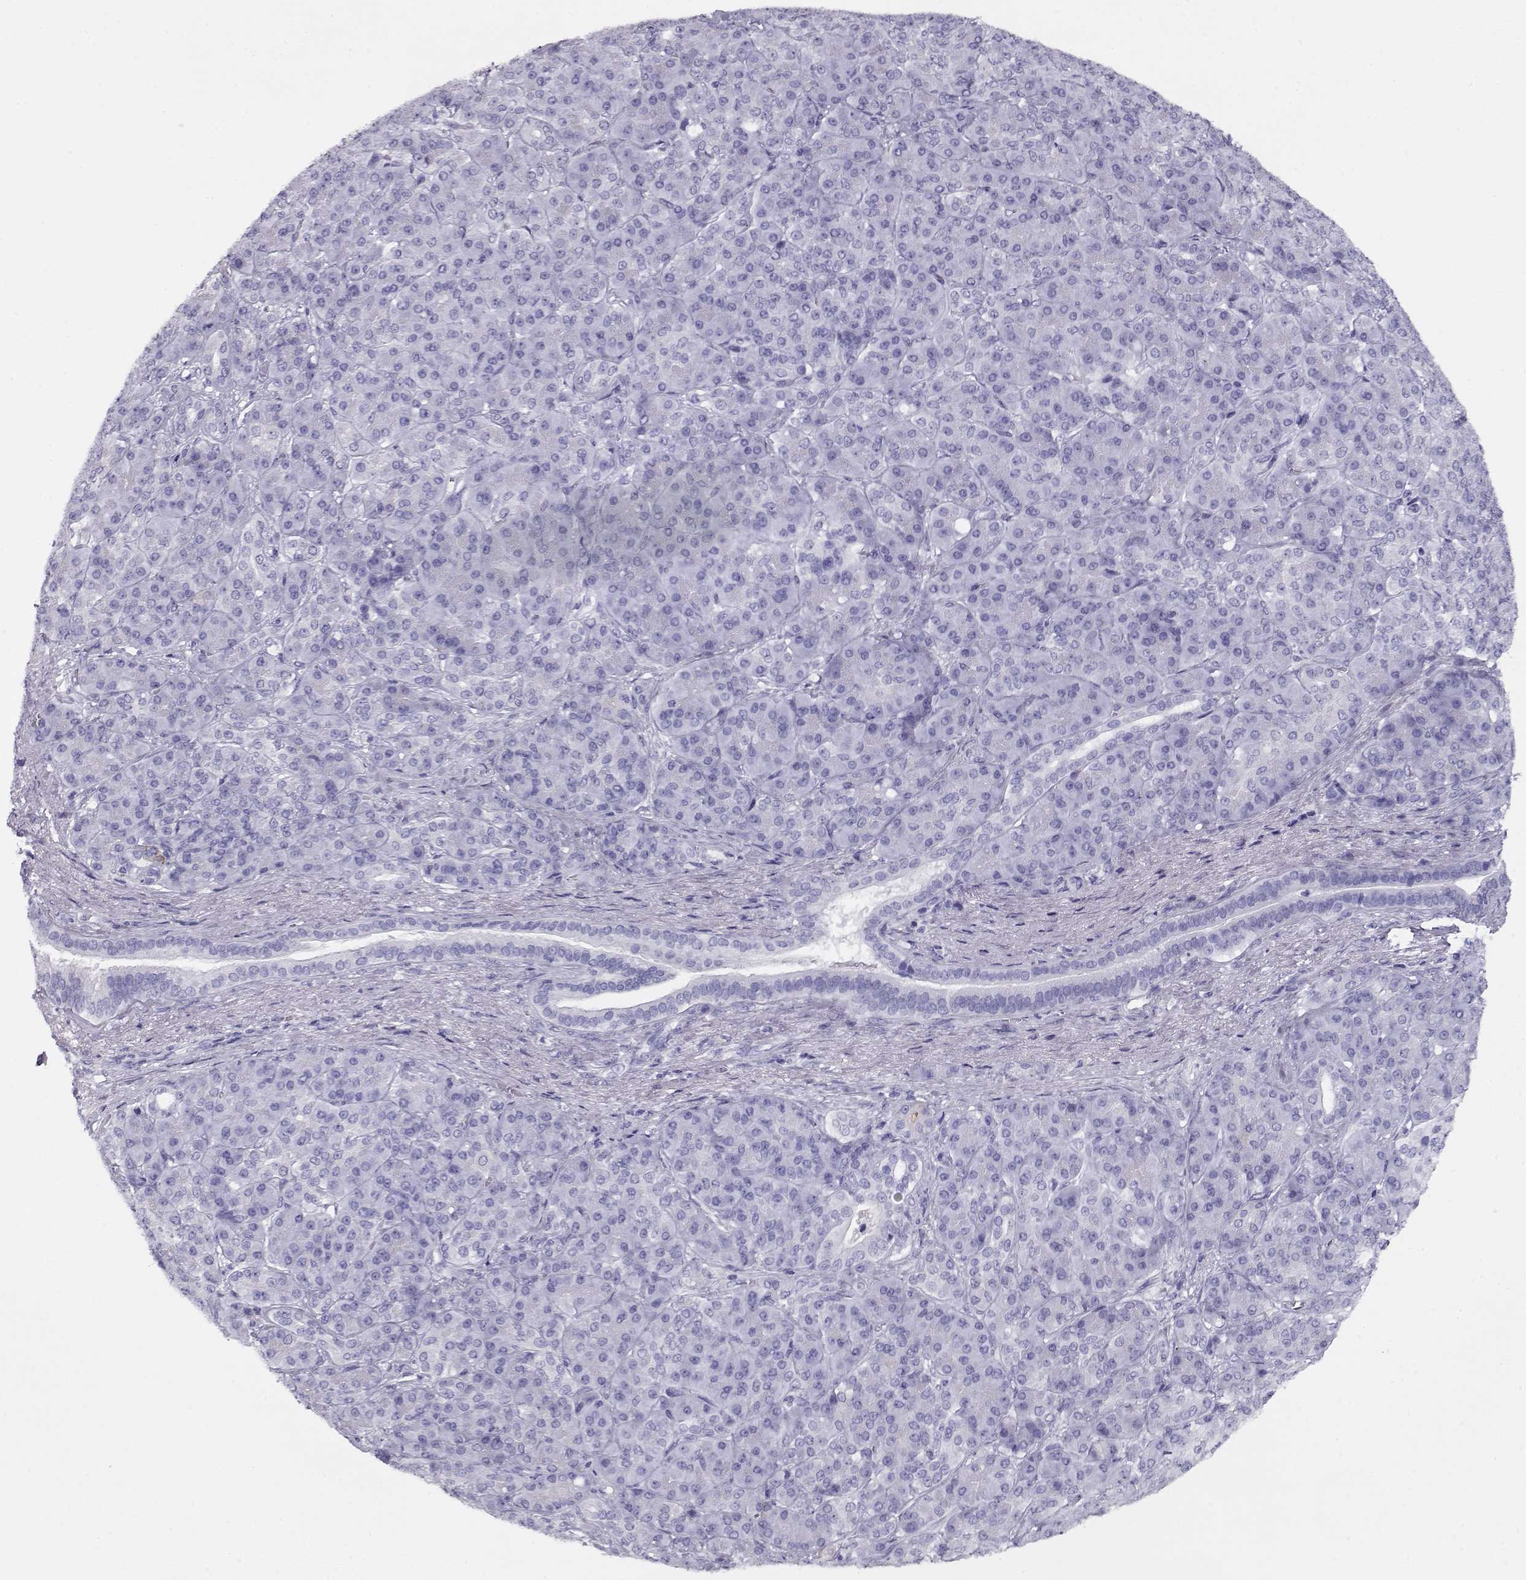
{"staining": {"intensity": "negative", "quantity": "none", "location": "none"}, "tissue": "pancreatic cancer", "cell_type": "Tumor cells", "image_type": "cancer", "snomed": [{"axis": "morphology", "description": "Normal tissue, NOS"}, {"axis": "morphology", "description": "Inflammation, NOS"}, {"axis": "morphology", "description": "Adenocarcinoma, NOS"}, {"axis": "topography", "description": "Pancreas"}], "caption": "The image exhibits no staining of tumor cells in pancreatic cancer (adenocarcinoma).", "gene": "CRX", "patient": {"sex": "male", "age": 57}}